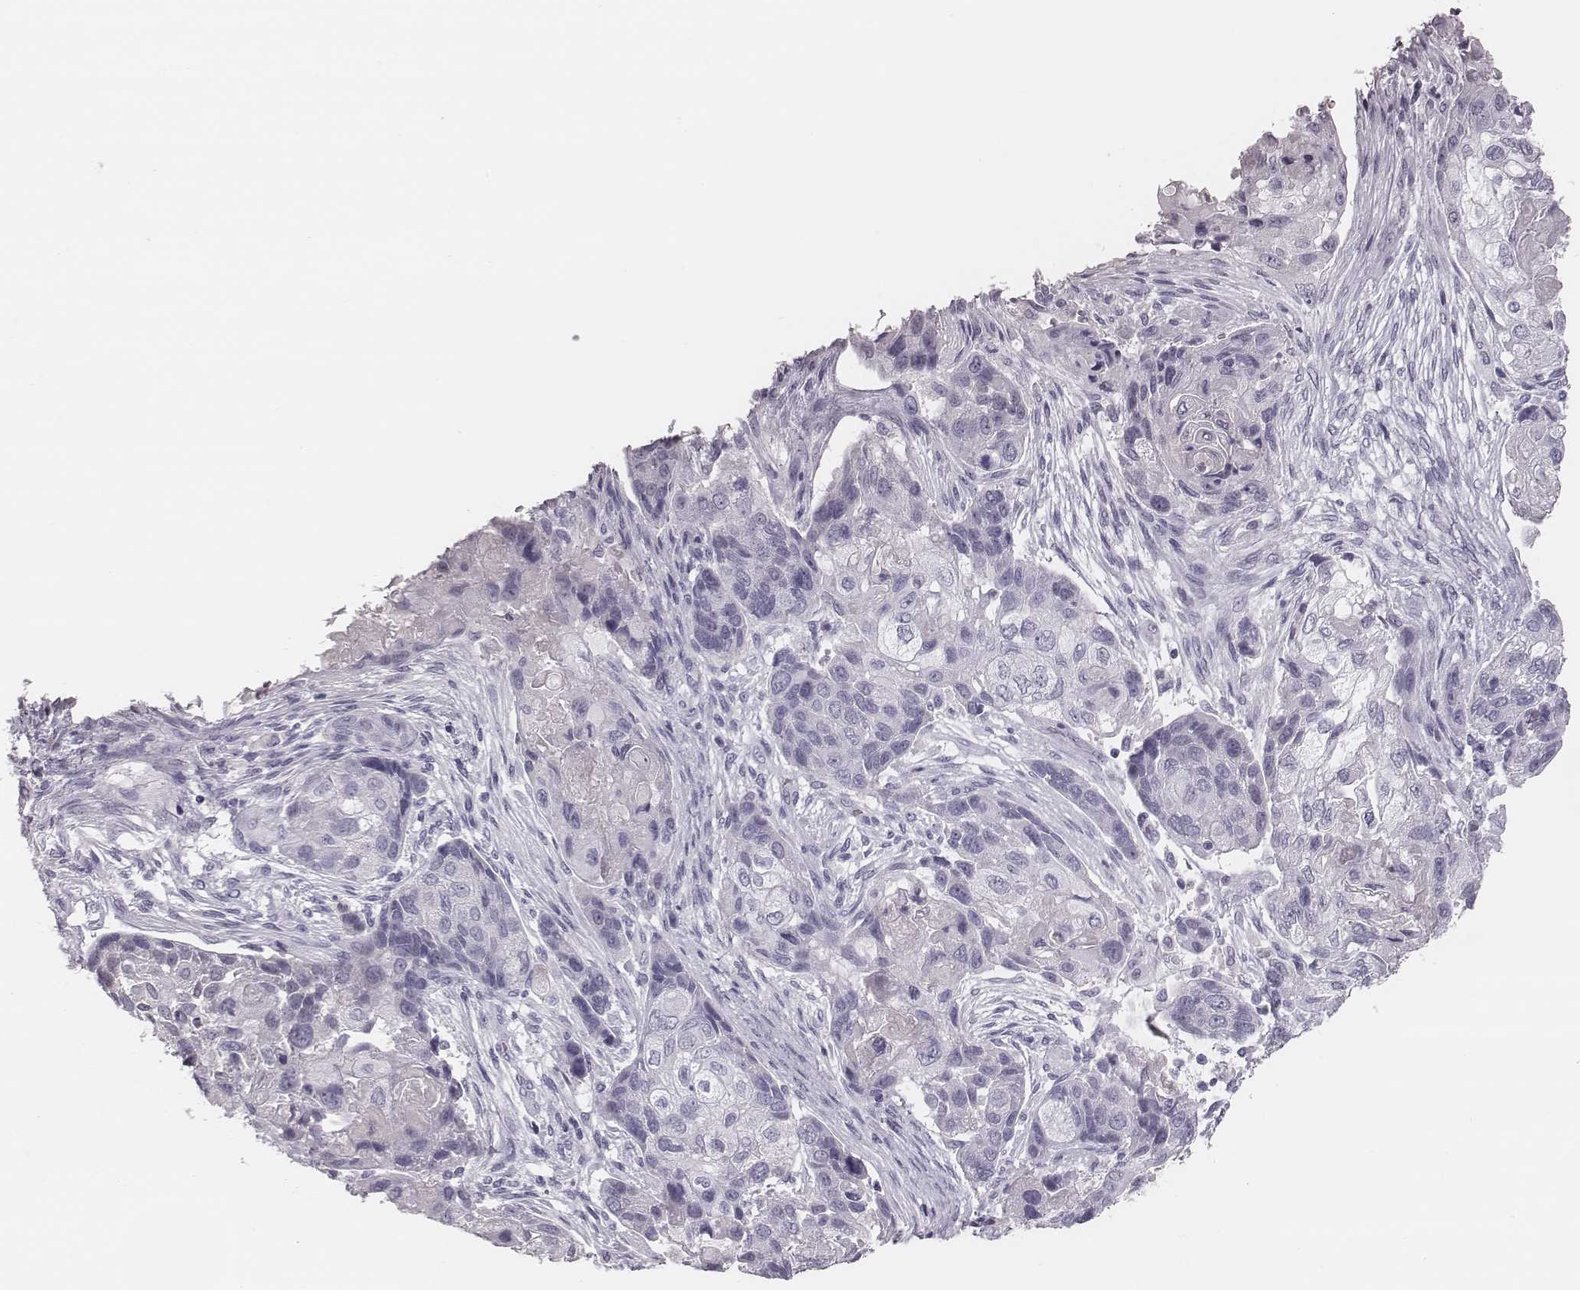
{"staining": {"intensity": "negative", "quantity": "none", "location": "none"}, "tissue": "lung cancer", "cell_type": "Tumor cells", "image_type": "cancer", "snomed": [{"axis": "morphology", "description": "Squamous cell carcinoma, NOS"}, {"axis": "topography", "description": "Lung"}], "caption": "The immunohistochemistry (IHC) photomicrograph has no significant staining in tumor cells of lung cancer tissue.", "gene": "CSH1", "patient": {"sex": "male", "age": 69}}